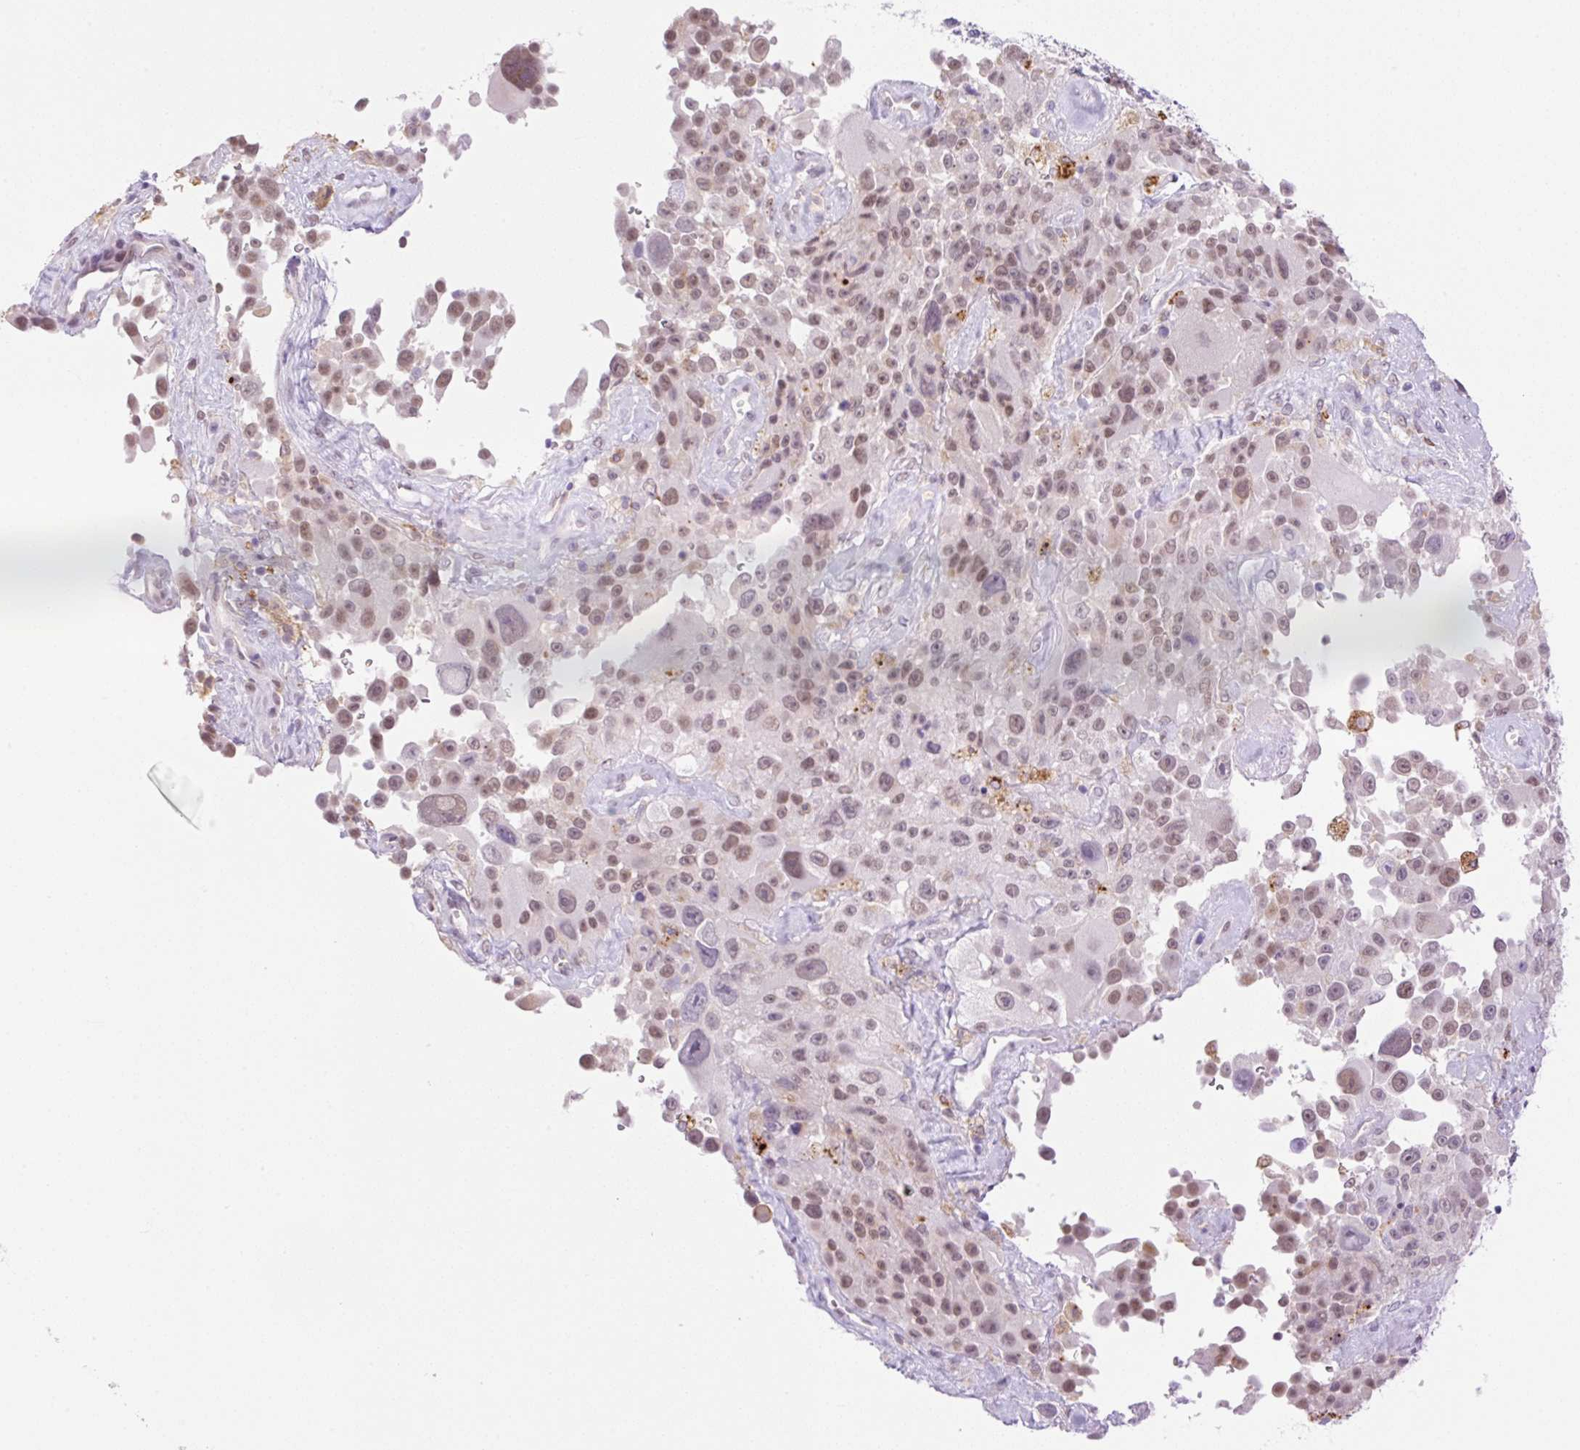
{"staining": {"intensity": "moderate", "quantity": ">75%", "location": "nuclear"}, "tissue": "melanoma", "cell_type": "Tumor cells", "image_type": "cancer", "snomed": [{"axis": "morphology", "description": "Malignant melanoma, Metastatic site"}, {"axis": "topography", "description": "Lymph node"}], "caption": "An immunohistochemistry histopathology image of neoplastic tissue is shown. Protein staining in brown shows moderate nuclear positivity in melanoma within tumor cells.", "gene": "PALM3", "patient": {"sex": "male", "age": 62}}